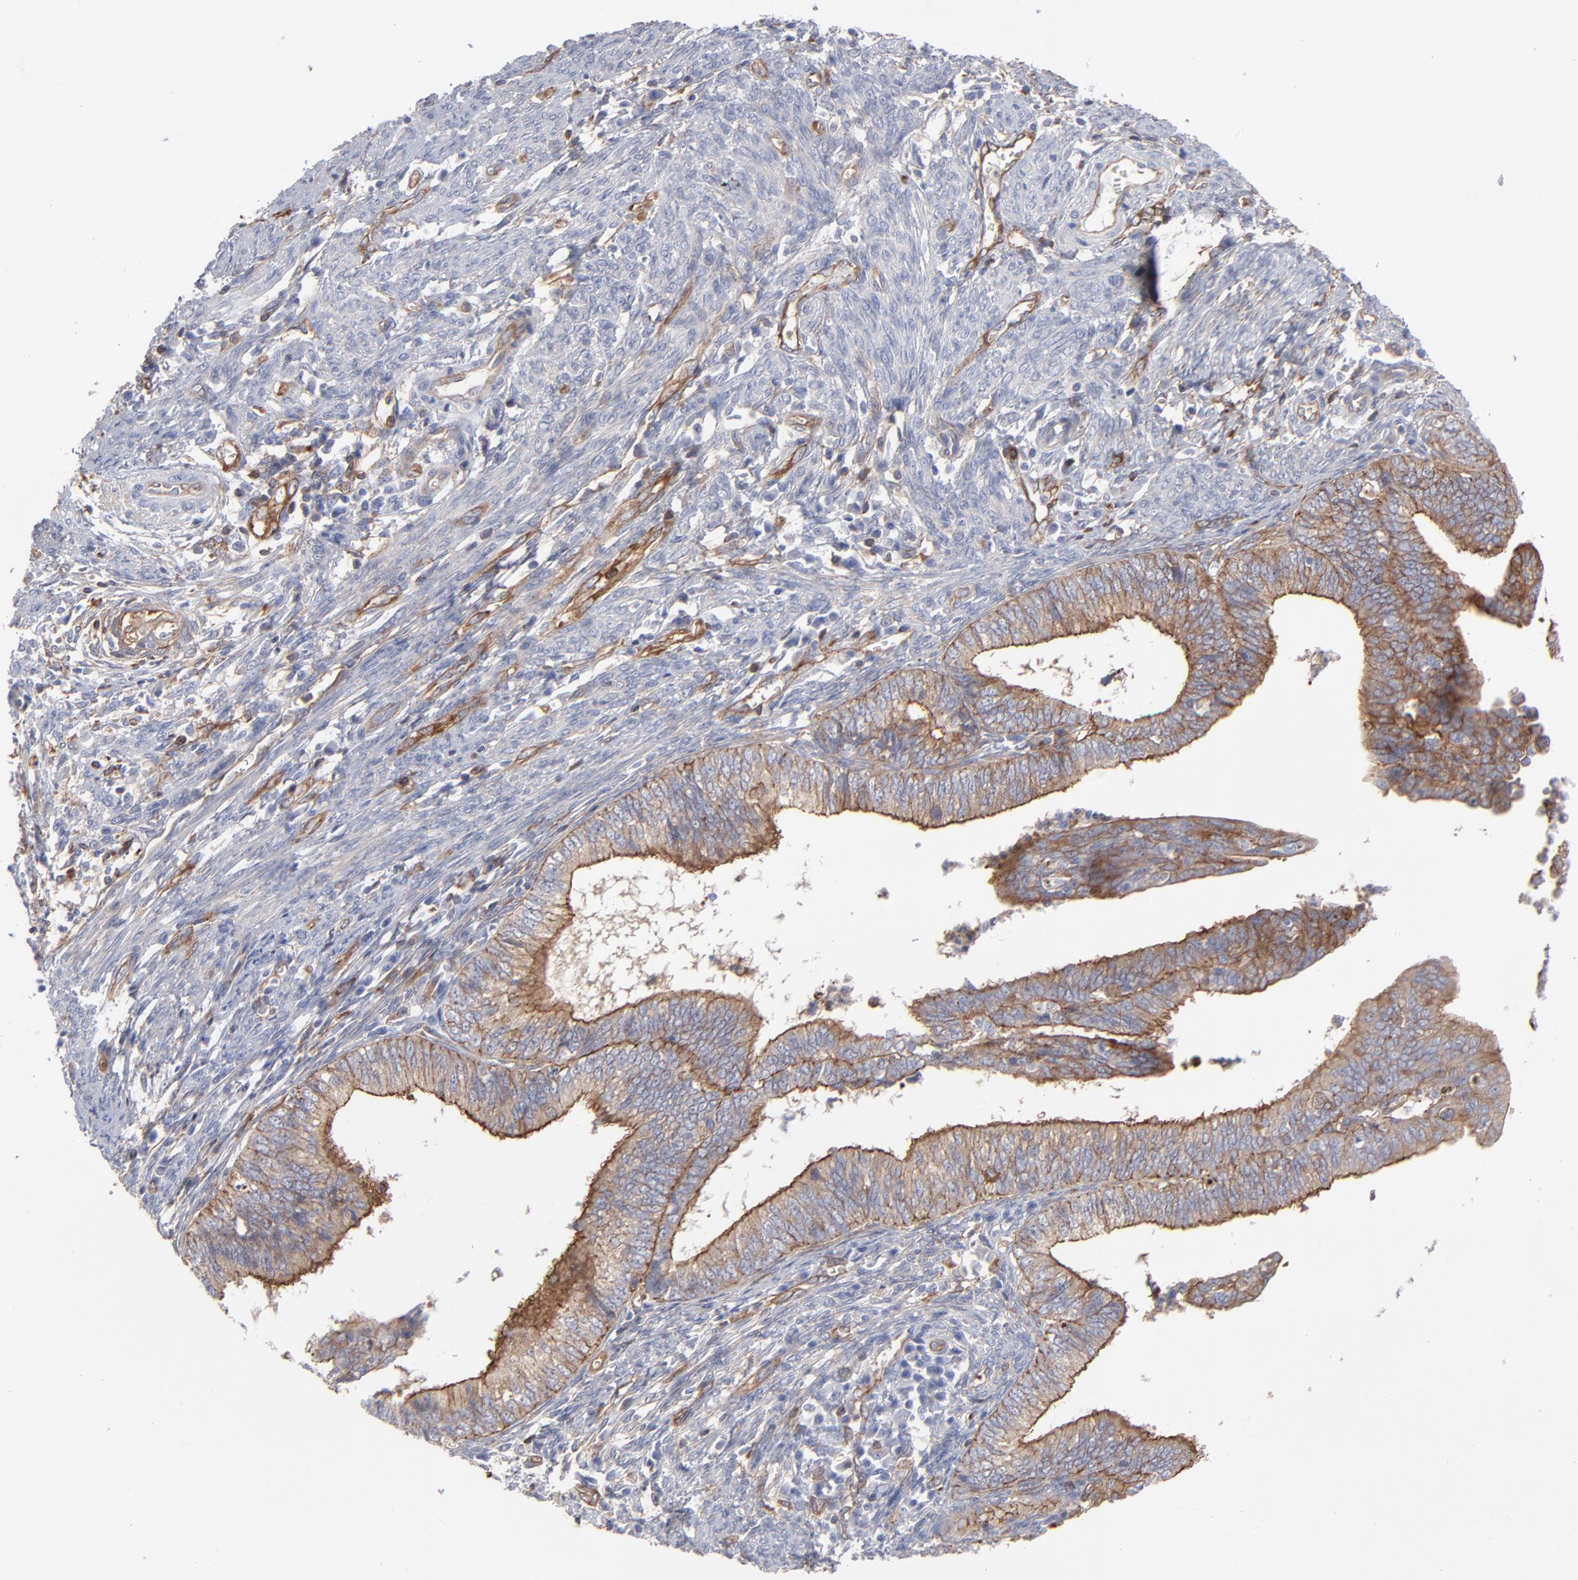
{"staining": {"intensity": "weak", "quantity": "25%-75%", "location": "cytoplasmic/membranous"}, "tissue": "endometrial cancer", "cell_type": "Tumor cells", "image_type": "cancer", "snomed": [{"axis": "morphology", "description": "Adenocarcinoma, NOS"}, {"axis": "topography", "description": "Endometrium"}], "caption": "Immunohistochemical staining of endometrial cancer displays weak cytoplasmic/membranous protein positivity in approximately 25%-75% of tumor cells. (IHC, brightfield microscopy, high magnification).", "gene": "PXN", "patient": {"sex": "female", "age": 66}}